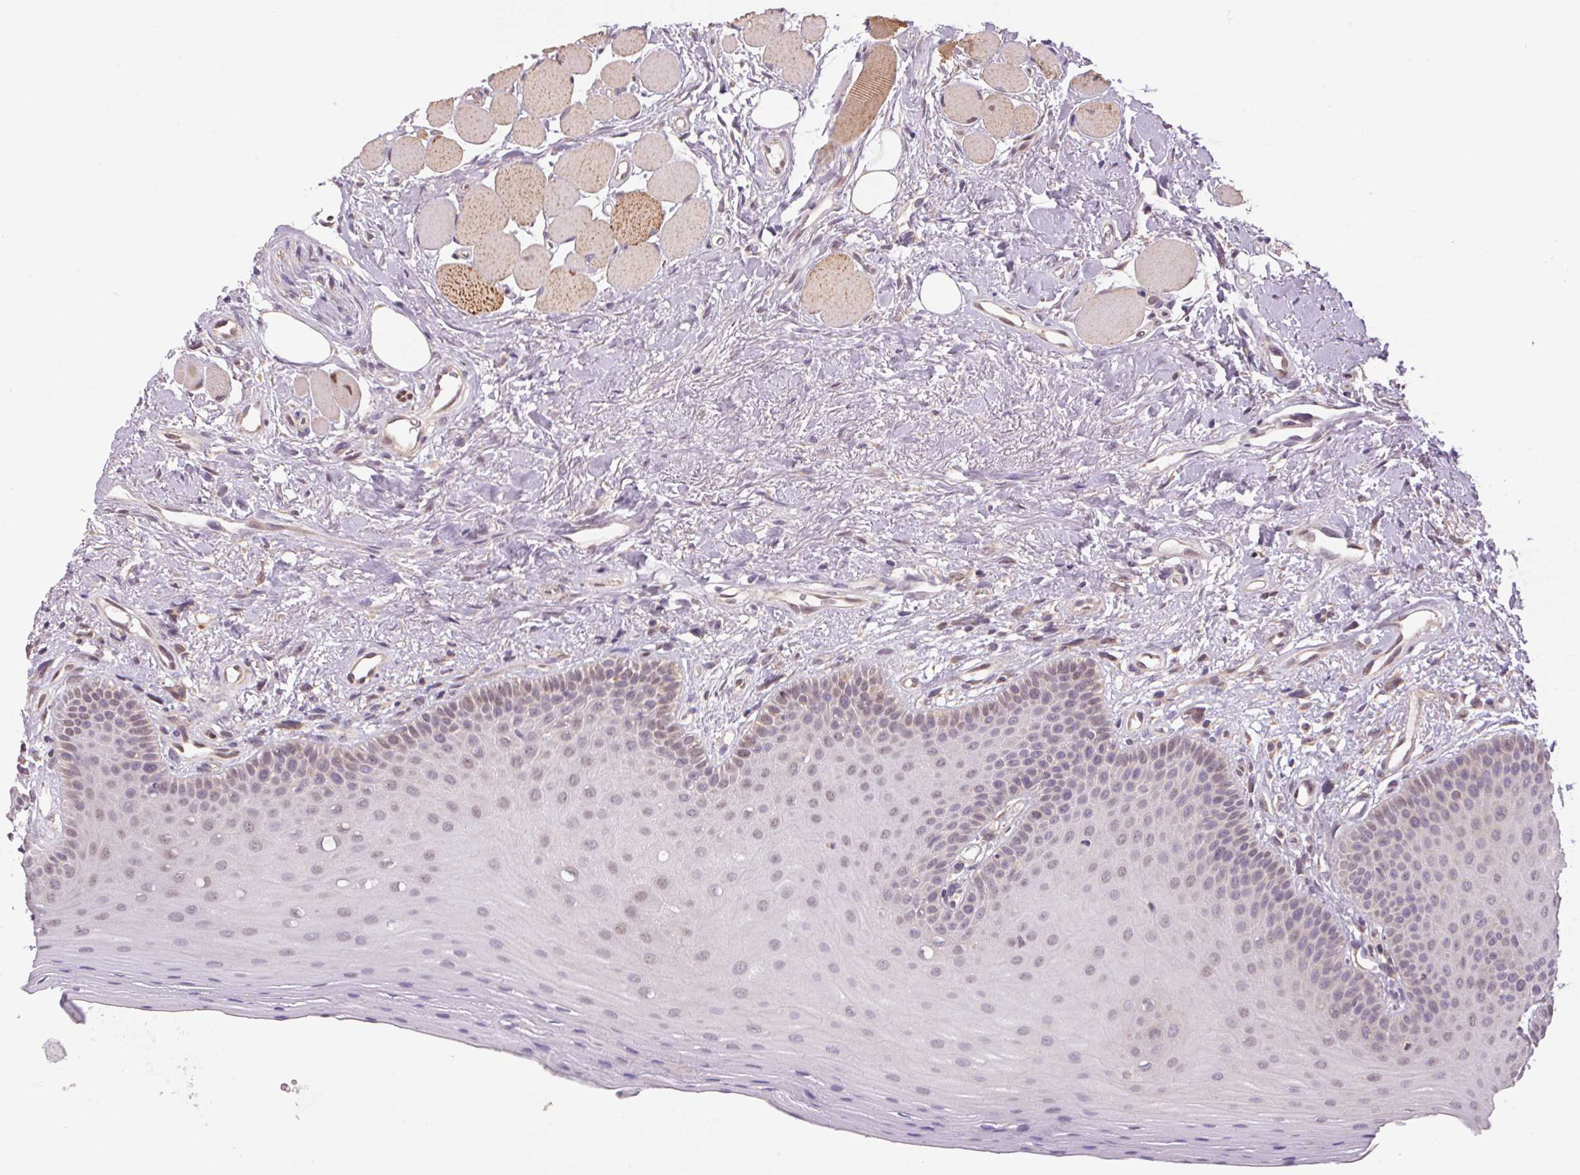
{"staining": {"intensity": "weak", "quantity": "<25%", "location": "nuclear"}, "tissue": "oral mucosa", "cell_type": "Squamous epithelial cells", "image_type": "normal", "snomed": [{"axis": "morphology", "description": "Normal tissue, NOS"}, {"axis": "morphology", "description": "Normal morphology"}, {"axis": "topography", "description": "Oral tissue"}], "caption": "Squamous epithelial cells show no significant protein positivity in unremarkable oral mucosa. (DAB immunohistochemistry visualized using brightfield microscopy, high magnification).", "gene": "SC5D", "patient": {"sex": "female", "age": 76}}